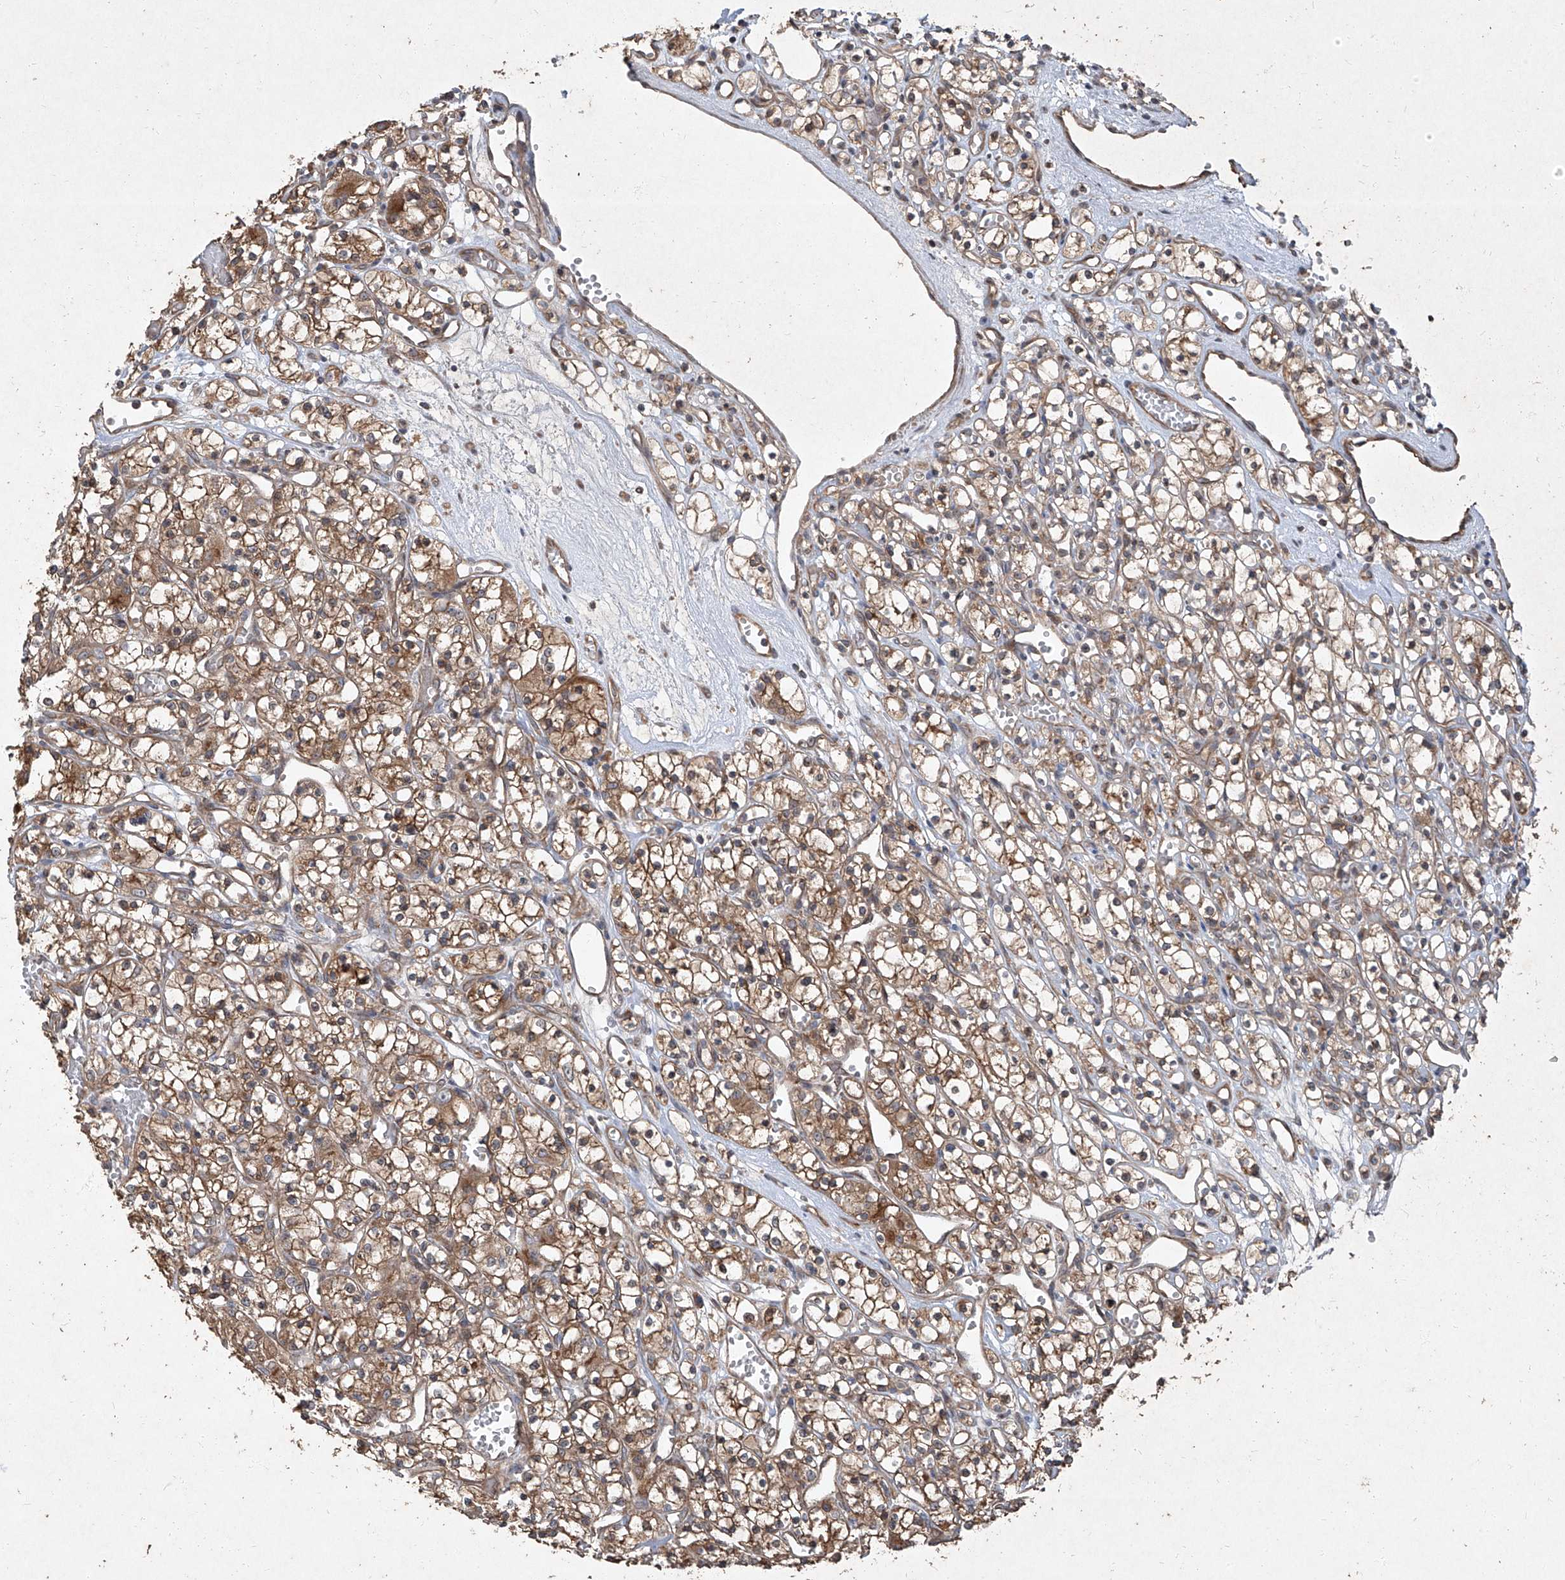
{"staining": {"intensity": "moderate", "quantity": ">75%", "location": "cytoplasmic/membranous"}, "tissue": "renal cancer", "cell_type": "Tumor cells", "image_type": "cancer", "snomed": [{"axis": "morphology", "description": "Adenocarcinoma, NOS"}, {"axis": "topography", "description": "Kidney"}], "caption": "IHC of human renal adenocarcinoma displays medium levels of moderate cytoplasmic/membranous expression in approximately >75% of tumor cells. (DAB IHC, brown staining for protein, blue staining for nuclei).", "gene": "CCN1", "patient": {"sex": "female", "age": 59}}